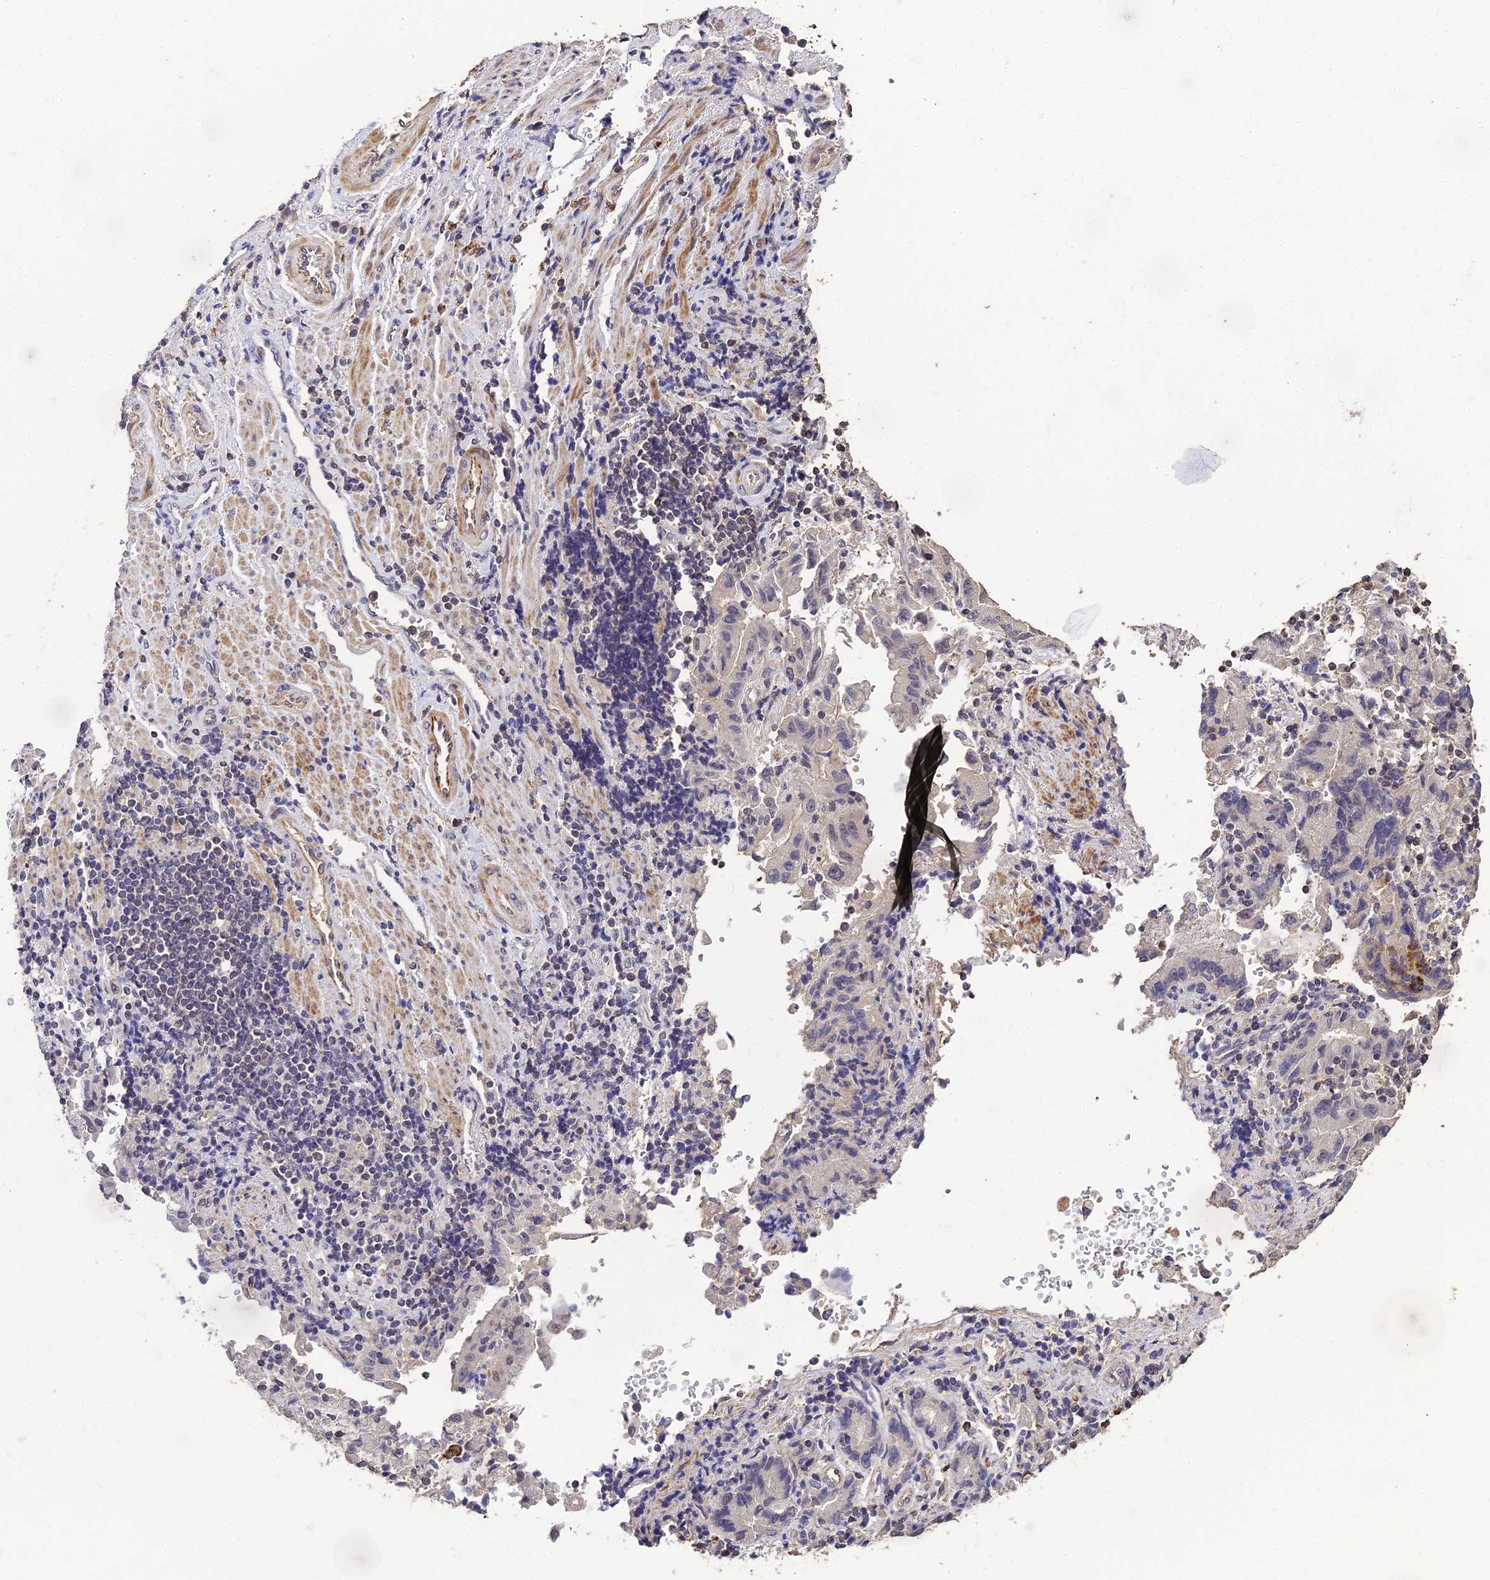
{"staining": {"intensity": "negative", "quantity": "none", "location": "none"}, "tissue": "stomach cancer", "cell_type": "Tumor cells", "image_type": "cancer", "snomed": [{"axis": "morphology", "description": "Adenocarcinoma, NOS"}, {"axis": "topography", "description": "Stomach"}], "caption": "An immunohistochemistry image of adenocarcinoma (stomach) is shown. There is no staining in tumor cells of adenocarcinoma (stomach).", "gene": "LSM5", "patient": {"sex": "male", "age": 62}}